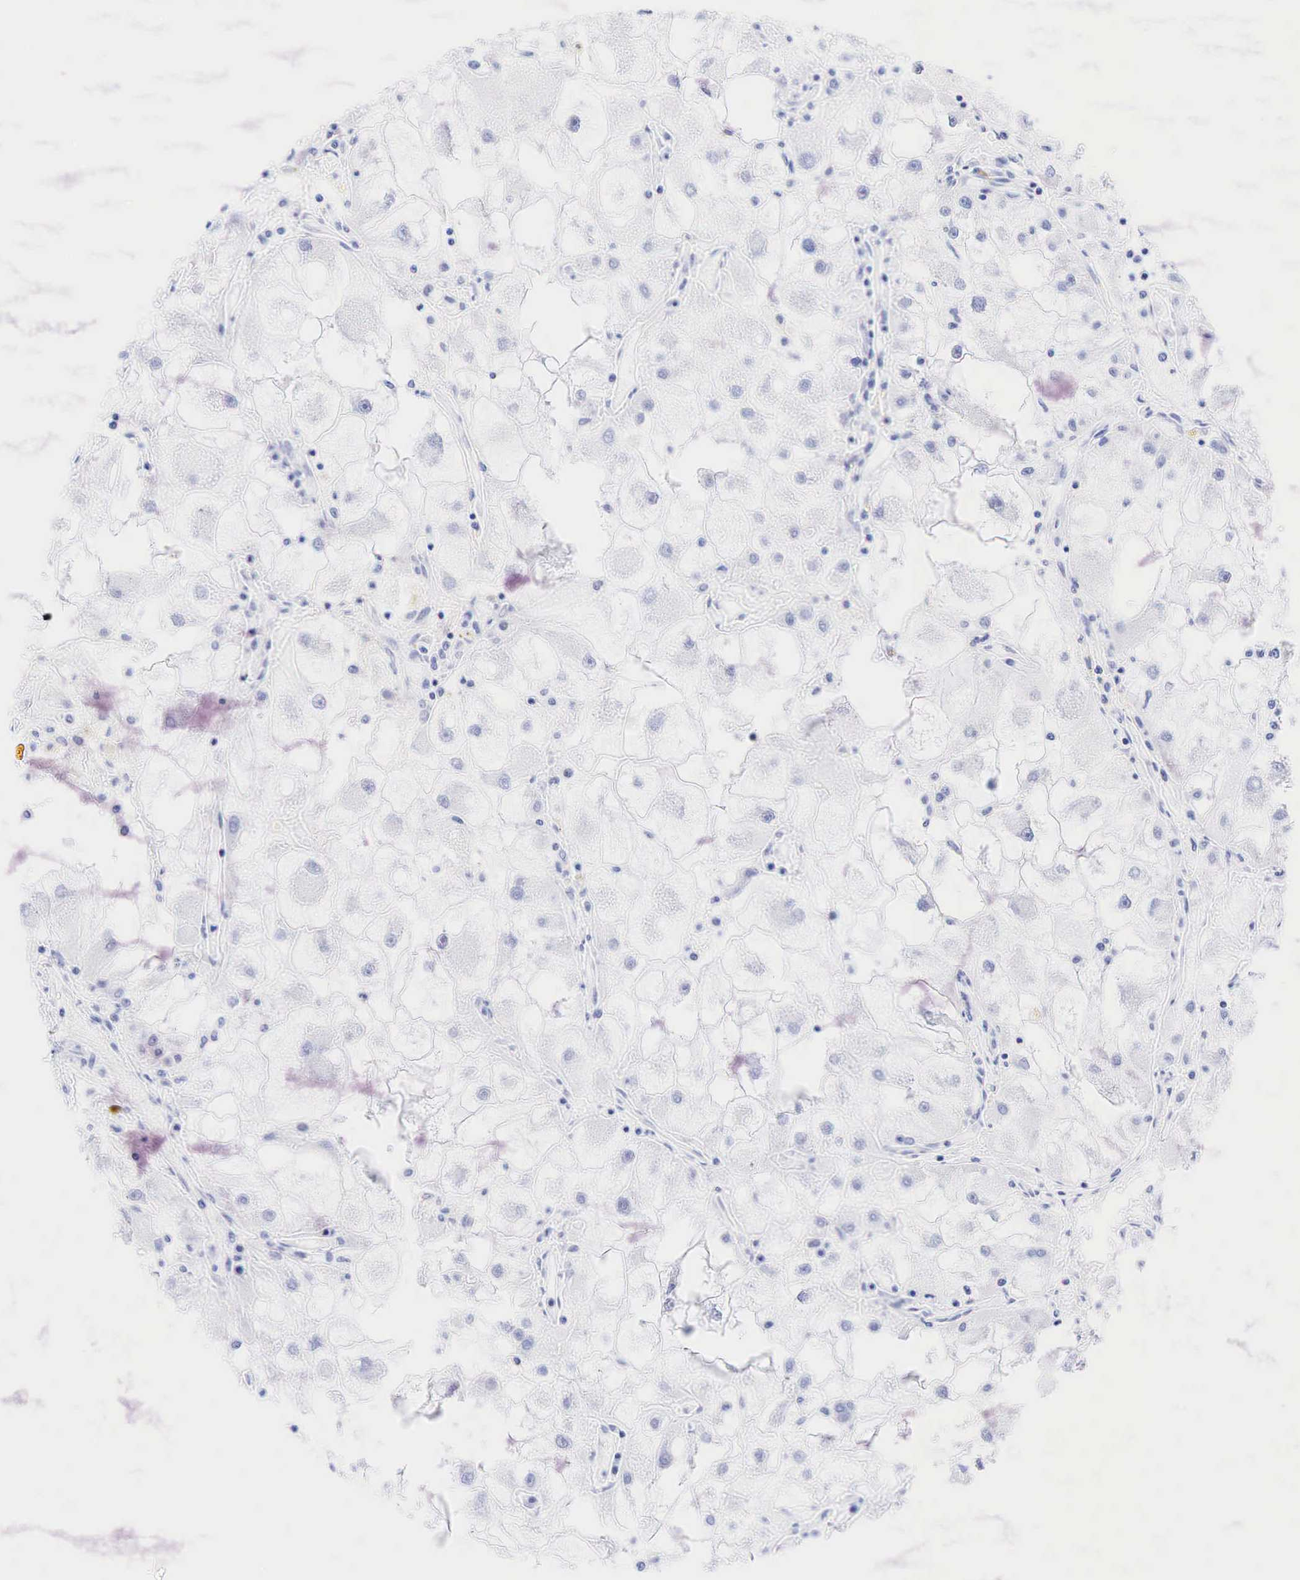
{"staining": {"intensity": "negative", "quantity": "none", "location": "none"}, "tissue": "renal cancer", "cell_type": "Tumor cells", "image_type": "cancer", "snomed": [{"axis": "morphology", "description": "Adenocarcinoma, NOS"}, {"axis": "topography", "description": "Kidney"}], "caption": "An immunohistochemistry (IHC) micrograph of renal adenocarcinoma is shown. There is no staining in tumor cells of renal adenocarcinoma.", "gene": "CD79A", "patient": {"sex": "female", "age": 73}}